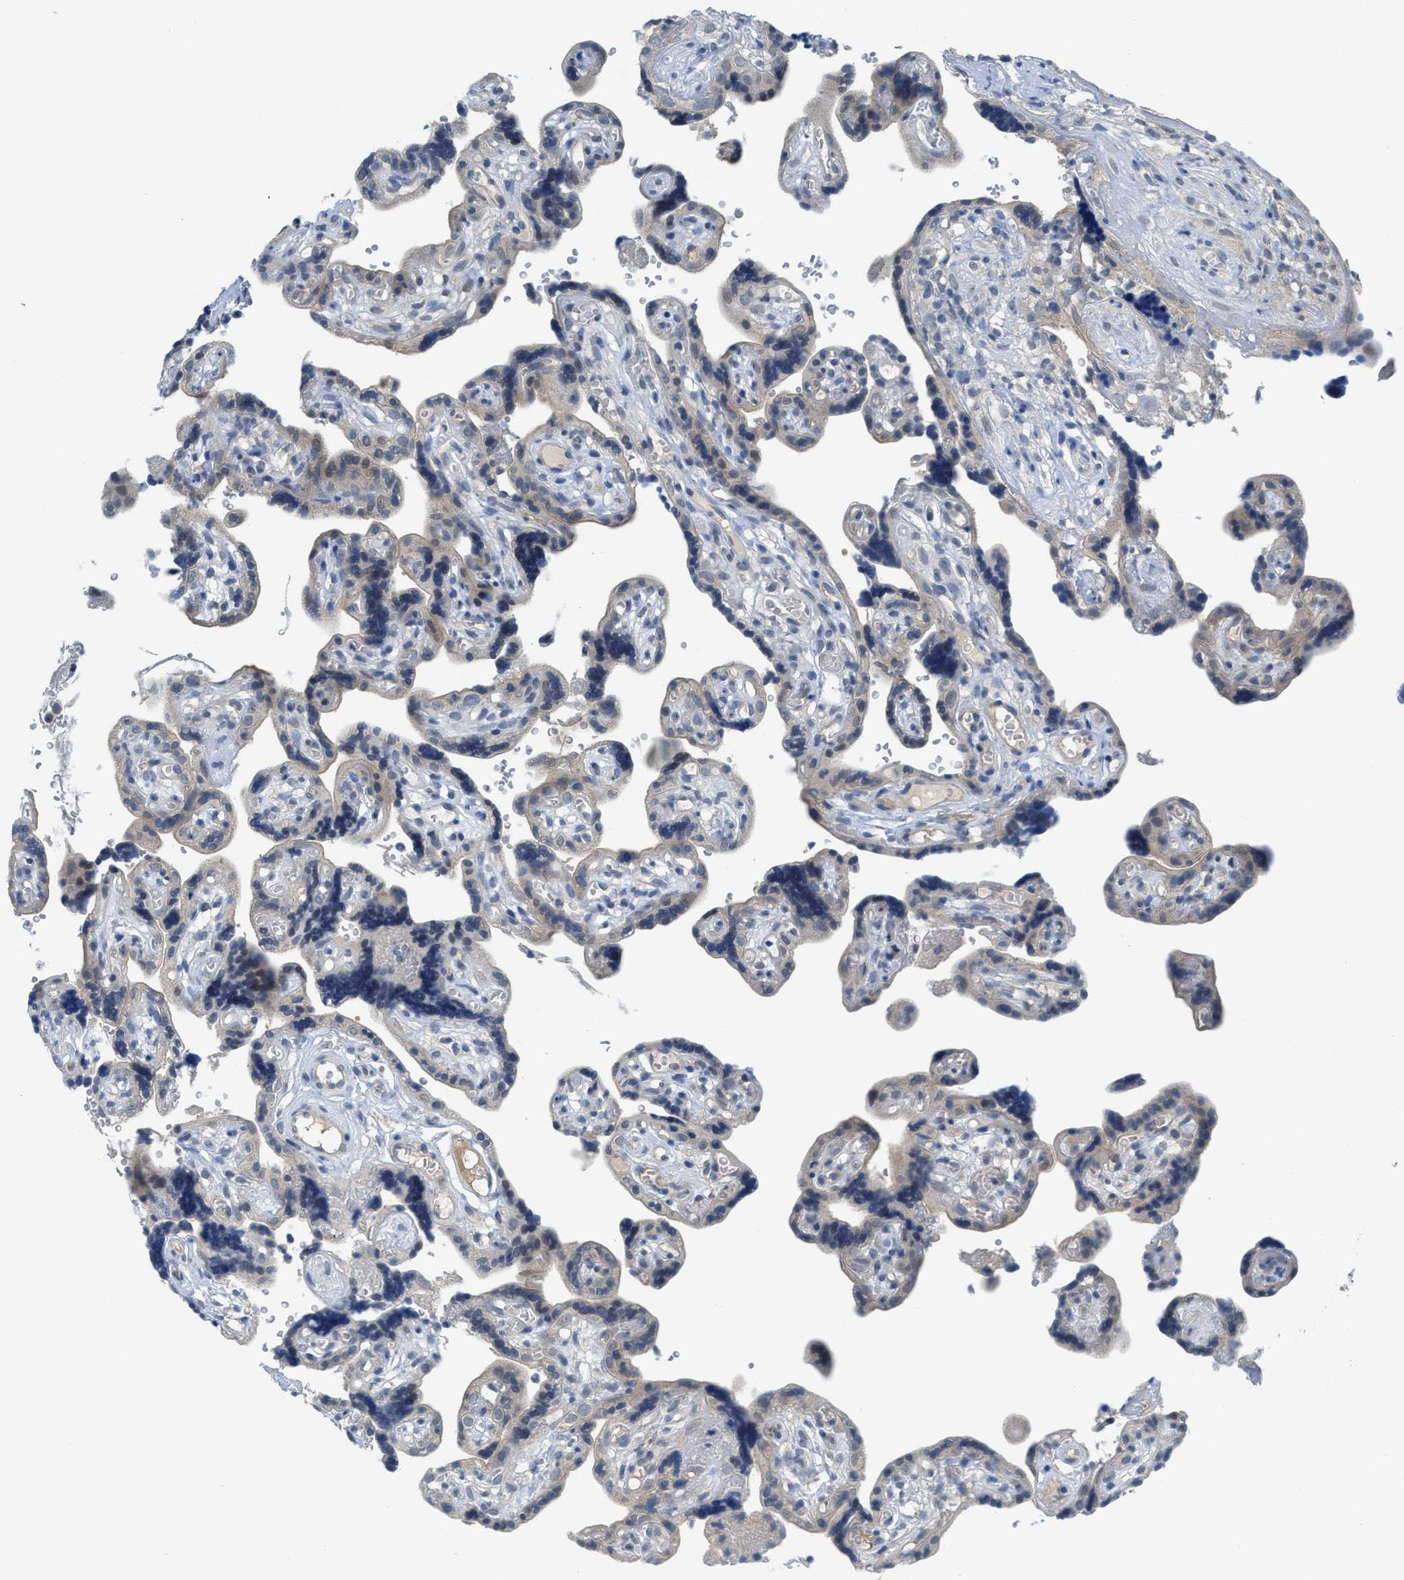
{"staining": {"intensity": "negative", "quantity": "none", "location": "none"}, "tissue": "placenta", "cell_type": "Decidual cells", "image_type": "normal", "snomed": [{"axis": "morphology", "description": "Normal tissue, NOS"}, {"axis": "topography", "description": "Placenta"}], "caption": "A high-resolution image shows IHC staining of benign placenta, which exhibits no significant expression in decidual cells. (DAB (3,3'-diaminobenzidine) immunohistochemistry (IHC) visualized using brightfield microscopy, high magnification).", "gene": "TNFAIP1", "patient": {"sex": "female", "age": 30}}